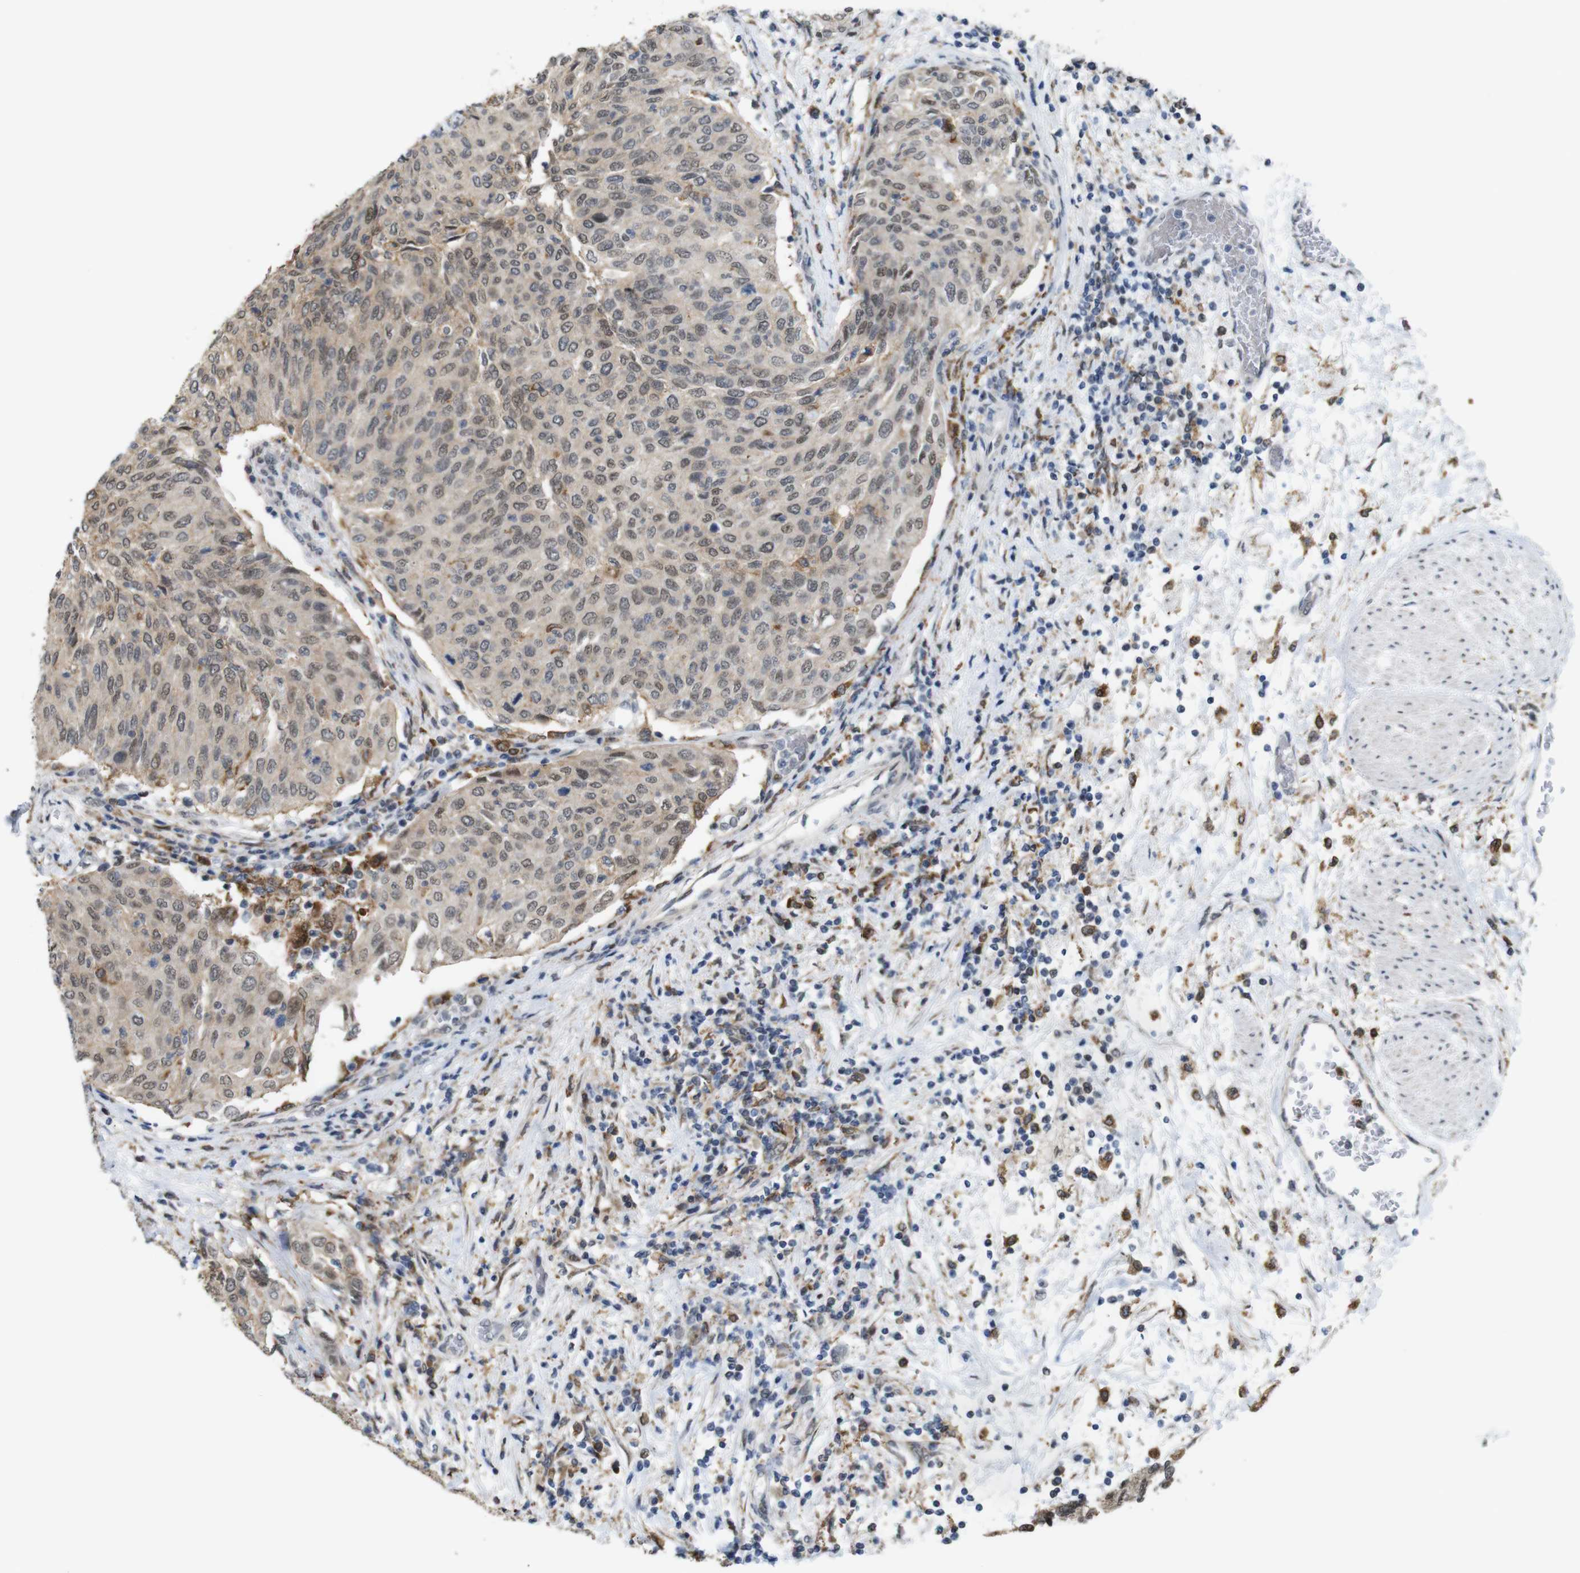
{"staining": {"intensity": "moderate", "quantity": ">75%", "location": "cytoplasmic/membranous,nuclear"}, "tissue": "urothelial cancer", "cell_type": "Tumor cells", "image_type": "cancer", "snomed": [{"axis": "morphology", "description": "Urothelial carcinoma, Low grade"}, {"axis": "topography", "description": "Urinary bladder"}], "caption": "Immunohistochemistry (DAB) staining of urothelial carcinoma (low-grade) reveals moderate cytoplasmic/membranous and nuclear protein positivity in approximately >75% of tumor cells.", "gene": "PNMA8A", "patient": {"sex": "female", "age": 79}}